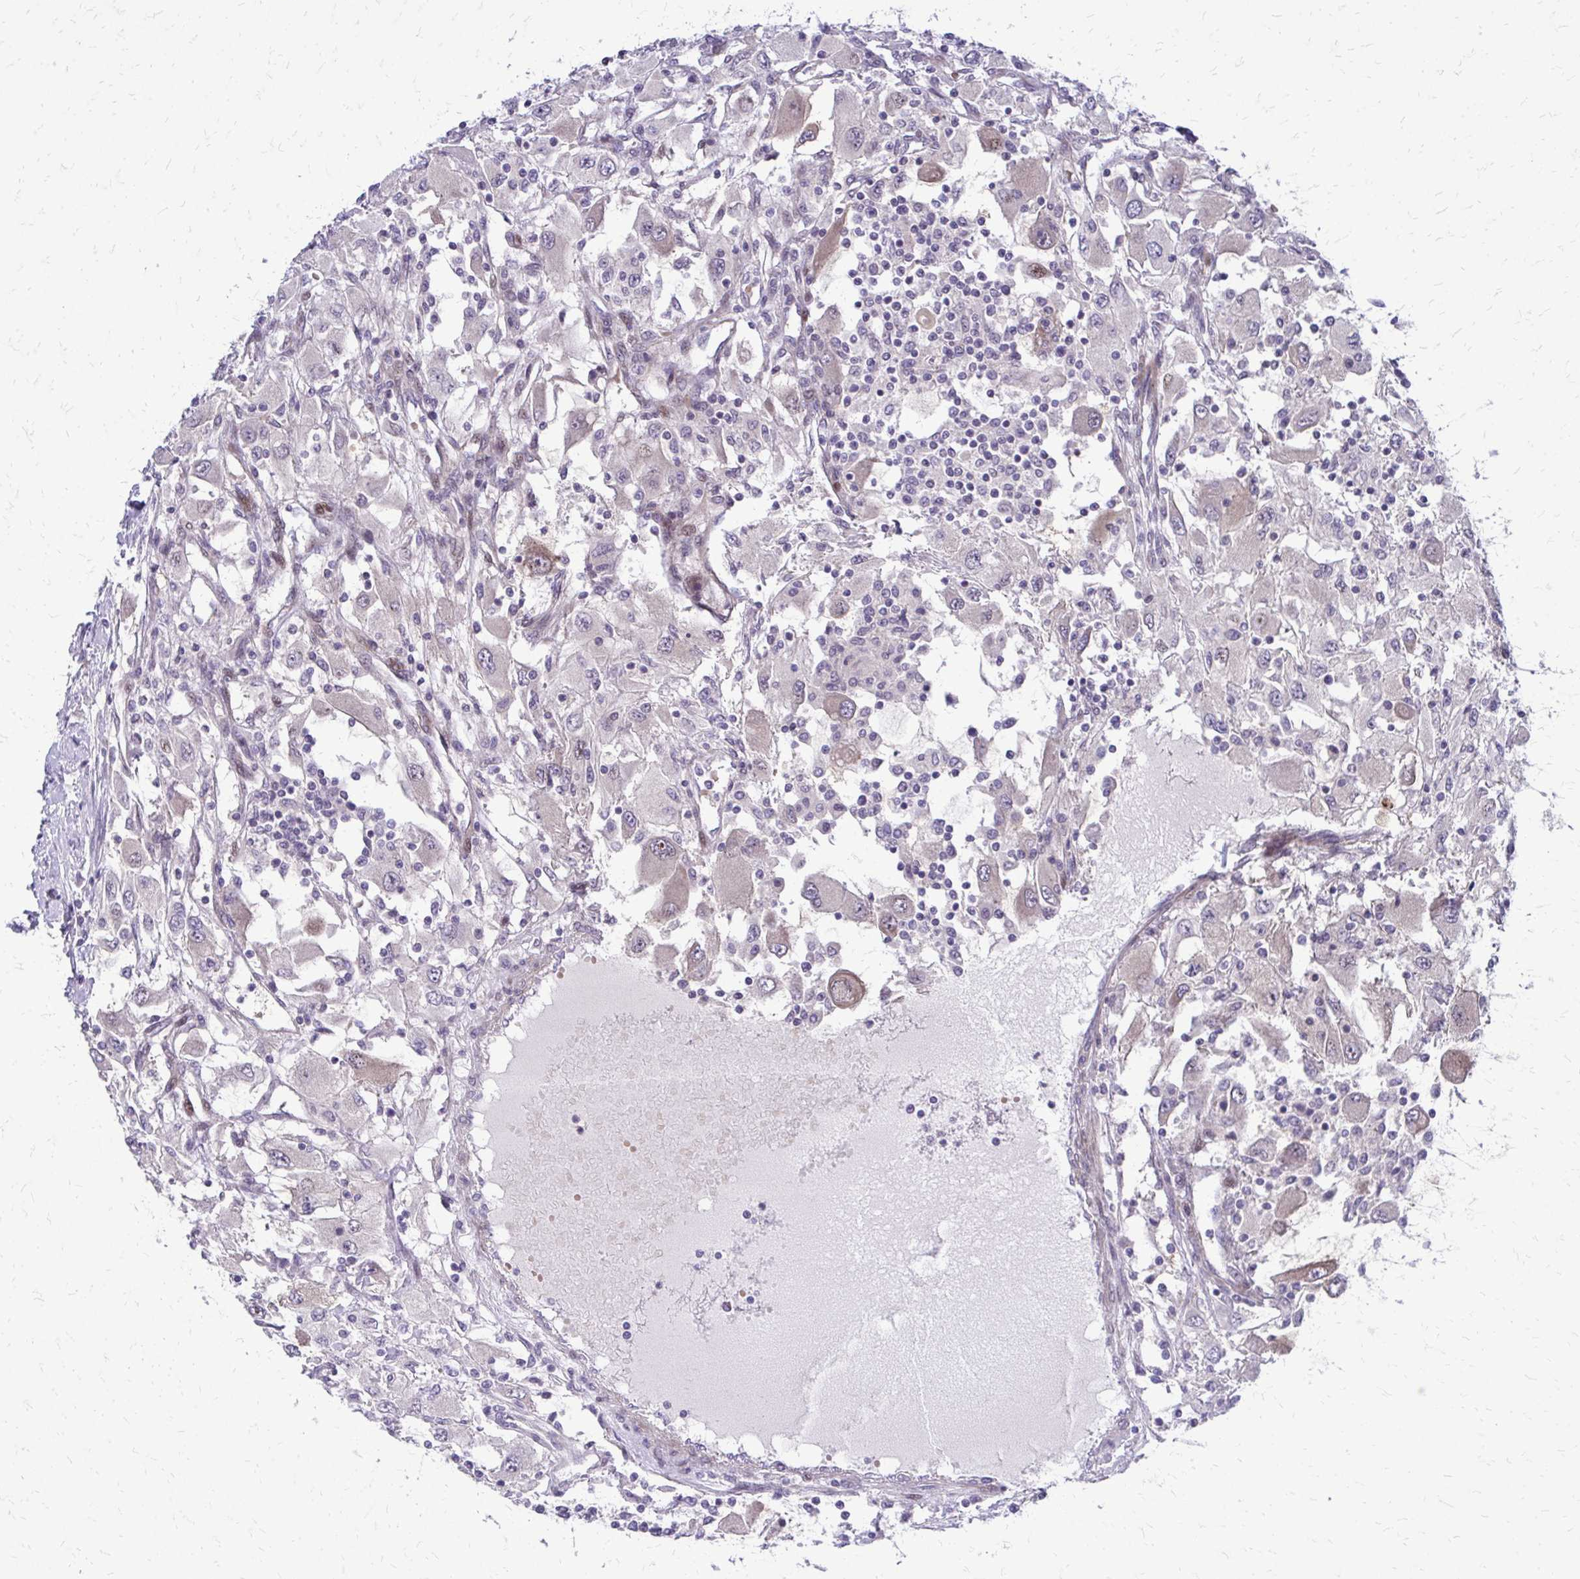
{"staining": {"intensity": "negative", "quantity": "none", "location": "none"}, "tissue": "renal cancer", "cell_type": "Tumor cells", "image_type": "cancer", "snomed": [{"axis": "morphology", "description": "Adenocarcinoma, NOS"}, {"axis": "topography", "description": "Kidney"}], "caption": "Immunohistochemistry of human renal cancer (adenocarcinoma) displays no expression in tumor cells.", "gene": "PPDPFL", "patient": {"sex": "female", "age": 67}}